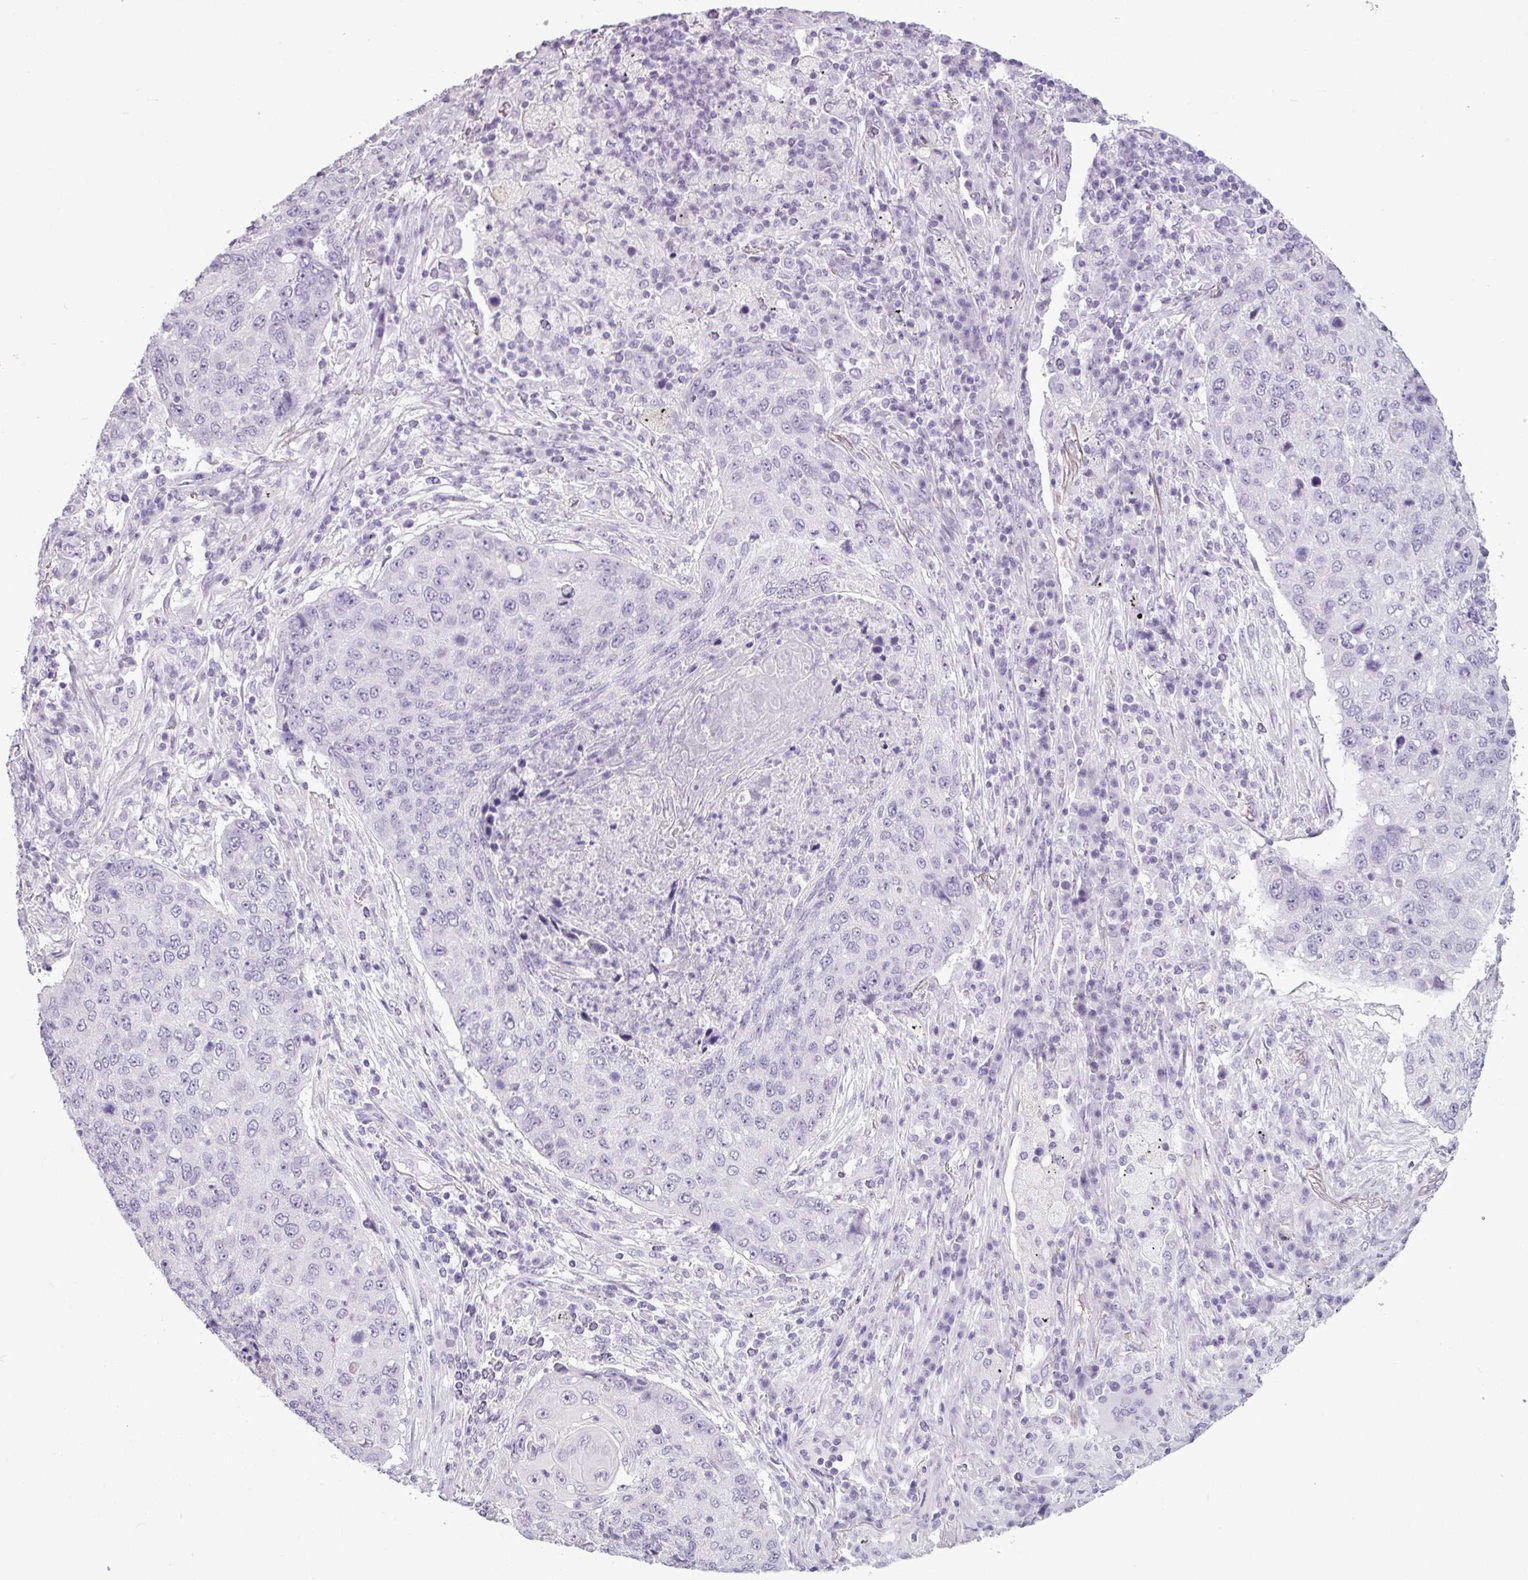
{"staining": {"intensity": "negative", "quantity": "none", "location": "none"}, "tissue": "lung cancer", "cell_type": "Tumor cells", "image_type": "cancer", "snomed": [{"axis": "morphology", "description": "Squamous cell carcinoma, NOS"}, {"axis": "topography", "description": "Lung"}], "caption": "DAB (3,3'-diaminobenzidine) immunohistochemical staining of human squamous cell carcinoma (lung) exhibits no significant expression in tumor cells.", "gene": "AMY2A", "patient": {"sex": "female", "age": 63}}